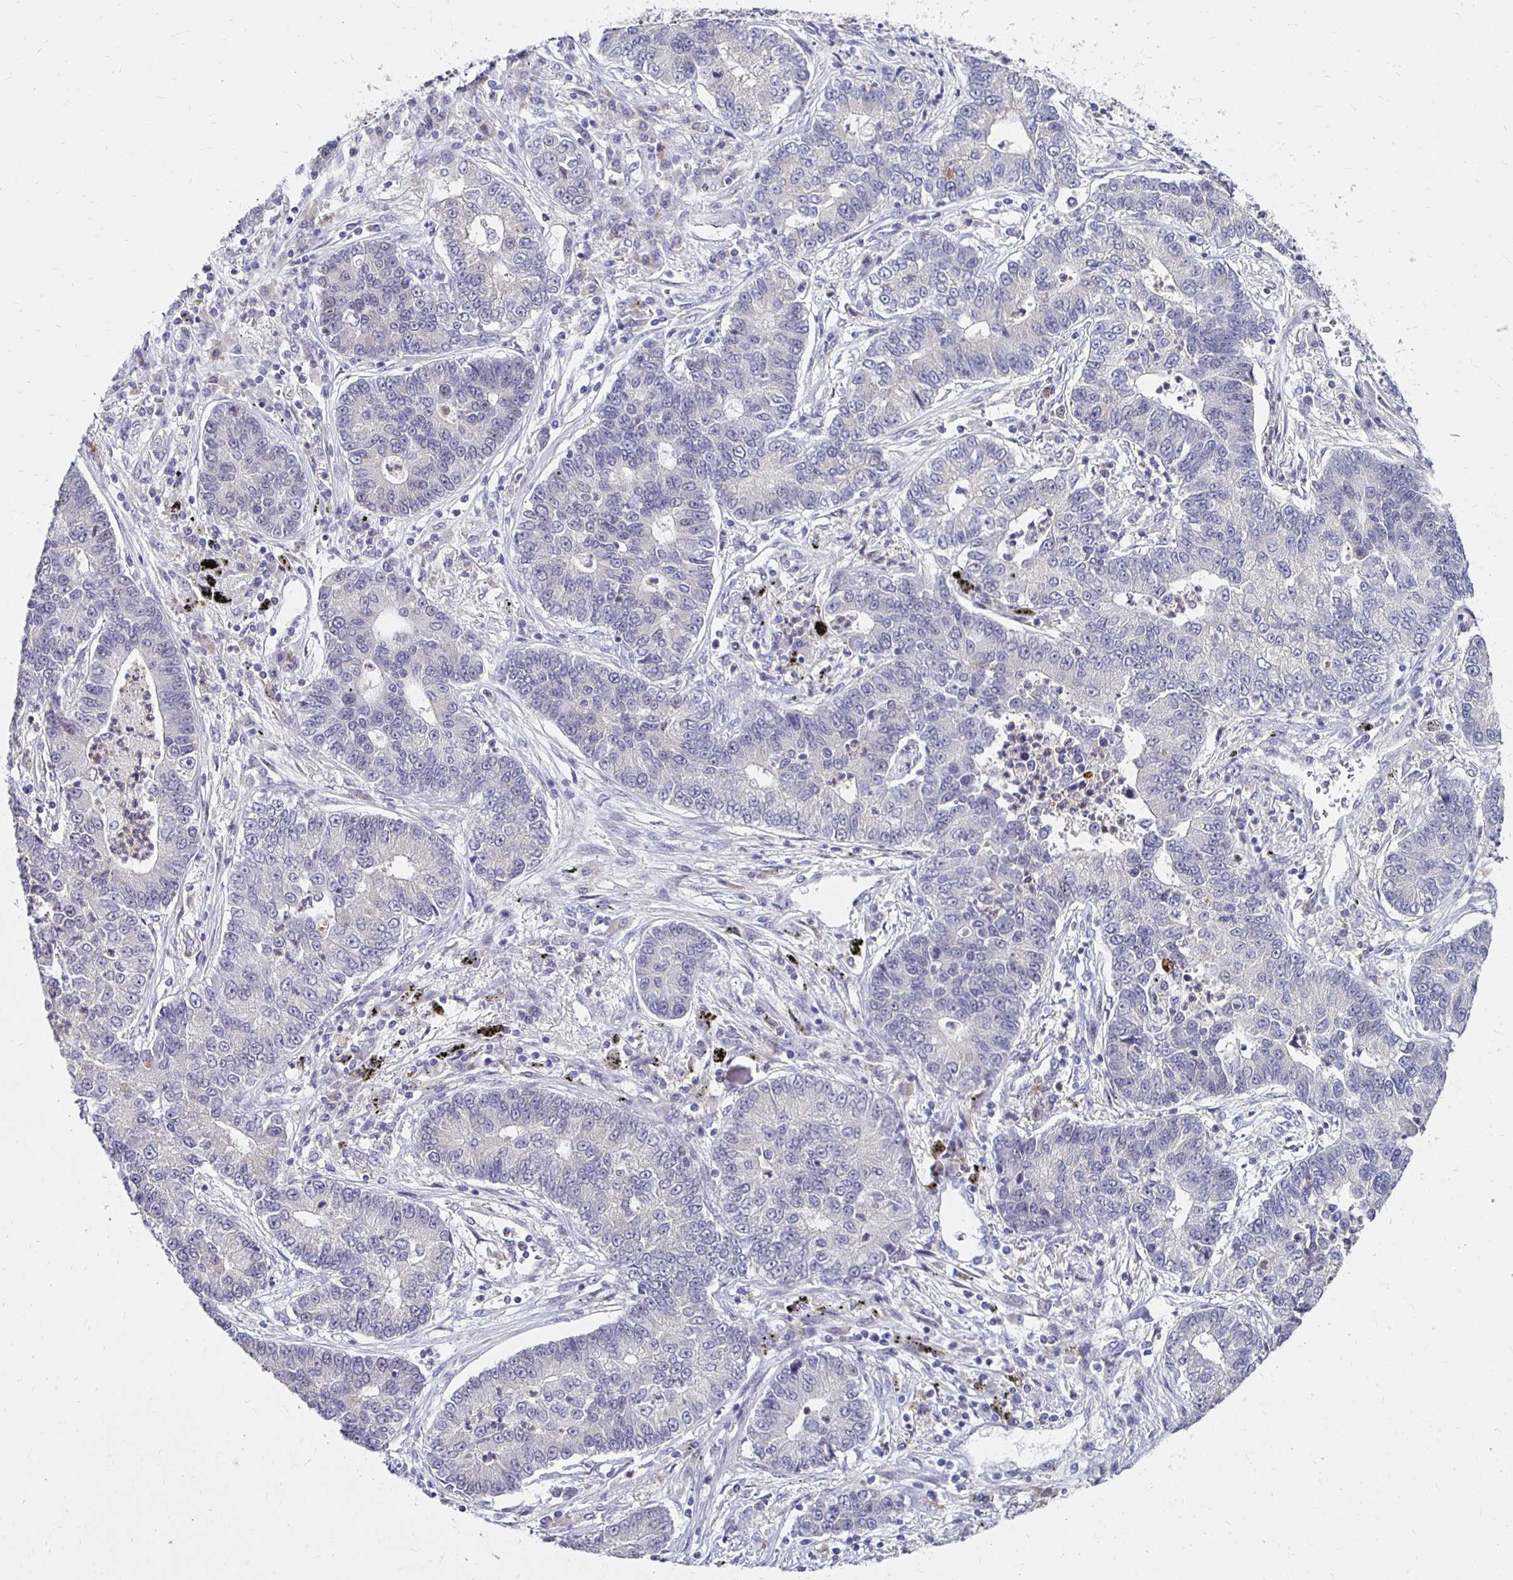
{"staining": {"intensity": "negative", "quantity": "none", "location": "none"}, "tissue": "lung cancer", "cell_type": "Tumor cells", "image_type": "cancer", "snomed": [{"axis": "morphology", "description": "Adenocarcinoma, NOS"}, {"axis": "topography", "description": "Lung"}], "caption": "The immunohistochemistry micrograph has no significant expression in tumor cells of lung cancer (adenocarcinoma) tissue.", "gene": "PADI2", "patient": {"sex": "female", "age": 57}}